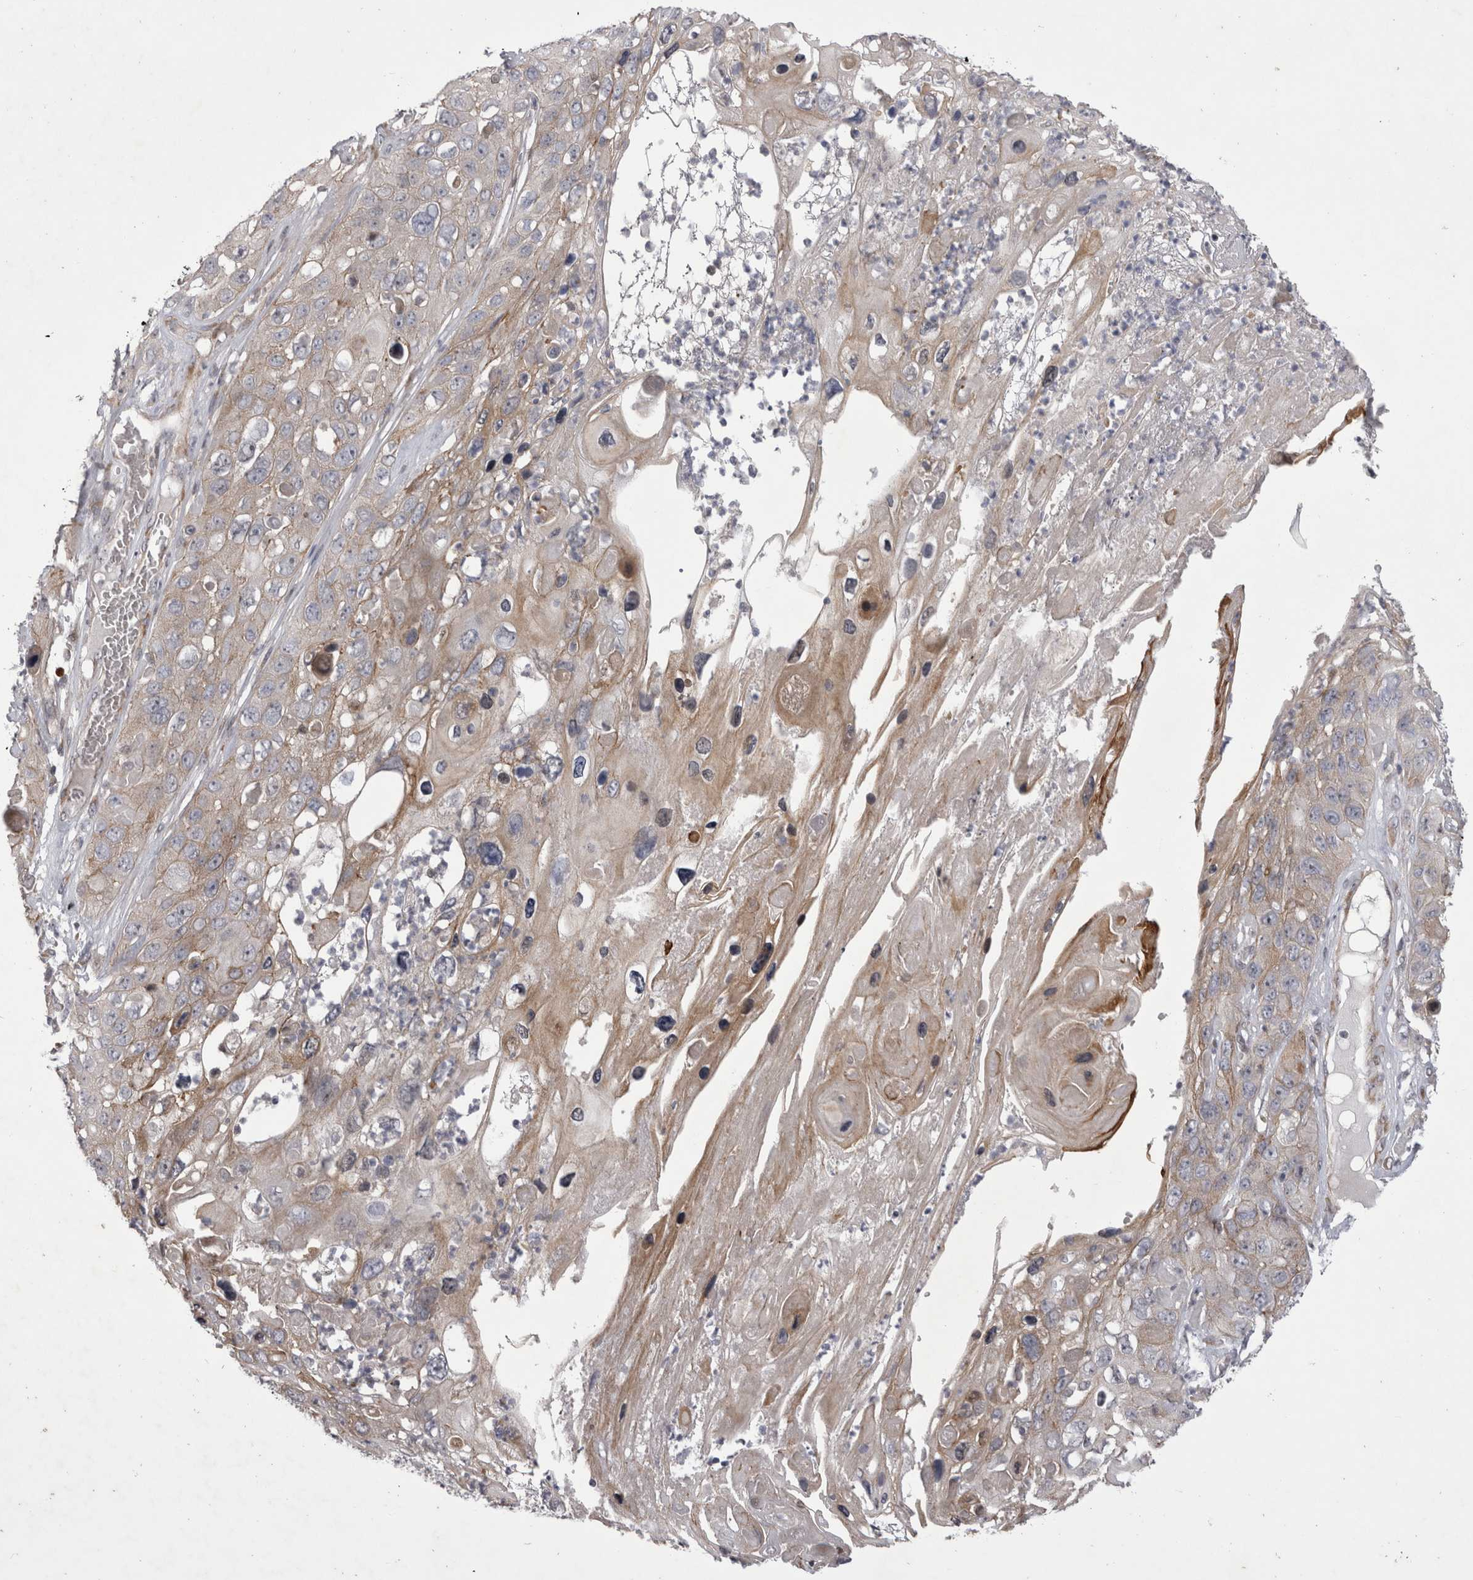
{"staining": {"intensity": "weak", "quantity": ">75%", "location": "cytoplasmic/membranous"}, "tissue": "skin cancer", "cell_type": "Tumor cells", "image_type": "cancer", "snomed": [{"axis": "morphology", "description": "Squamous cell carcinoma, NOS"}, {"axis": "topography", "description": "Skin"}], "caption": "Protein staining of skin cancer (squamous cell carcinoma) tissue demonstrates weak cytoplasmic/membranous positivity in about >75% of tumor cells.", "gene": "NENF", "patient": {"sex": "male", "age": 55}}